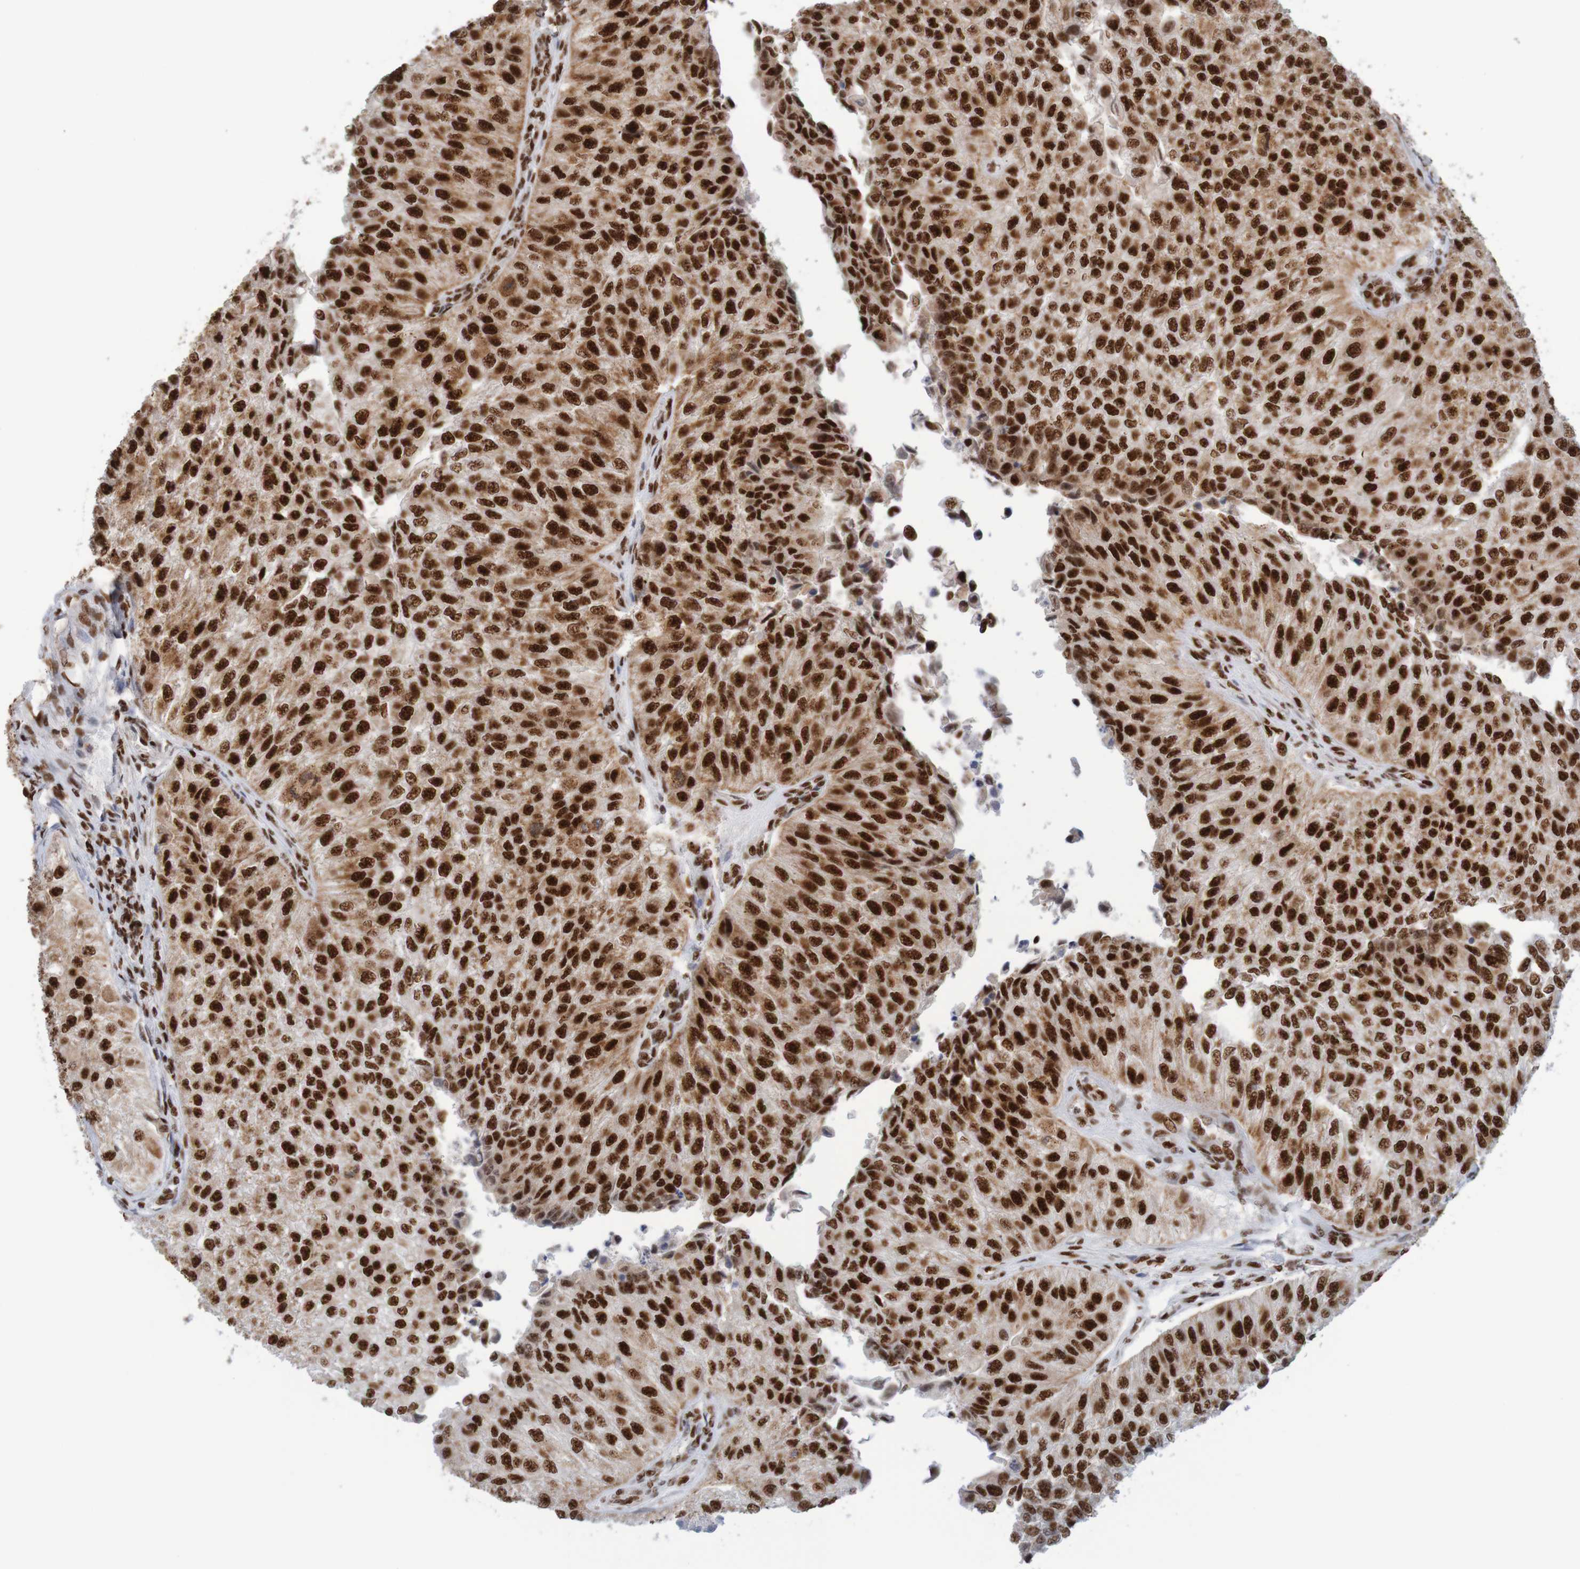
{"staining": {"intensity": "strong", "quantity": ">75%", "location": "nuclear"}, "tissue": "urothelial cancer", "cell_type": "Tumor cells", "image_type": "cancer", "snomed": [{"axis": "morphology", "description": "Urothelial carcinoma, High grade"}, {"axis": "topography", "description": "Kidney"}, {"axis": "topography", "description": "Urinary bladder"}], "caption": "IHC histopathology image of human high-grade urothelial carcinoma stained for a protein (brown), which displays high levels of strong nuclear positivity in approximately >75% of tumor cells.", "gene": "THRAP3", "patient": {"sex": "male", "age": 77}}